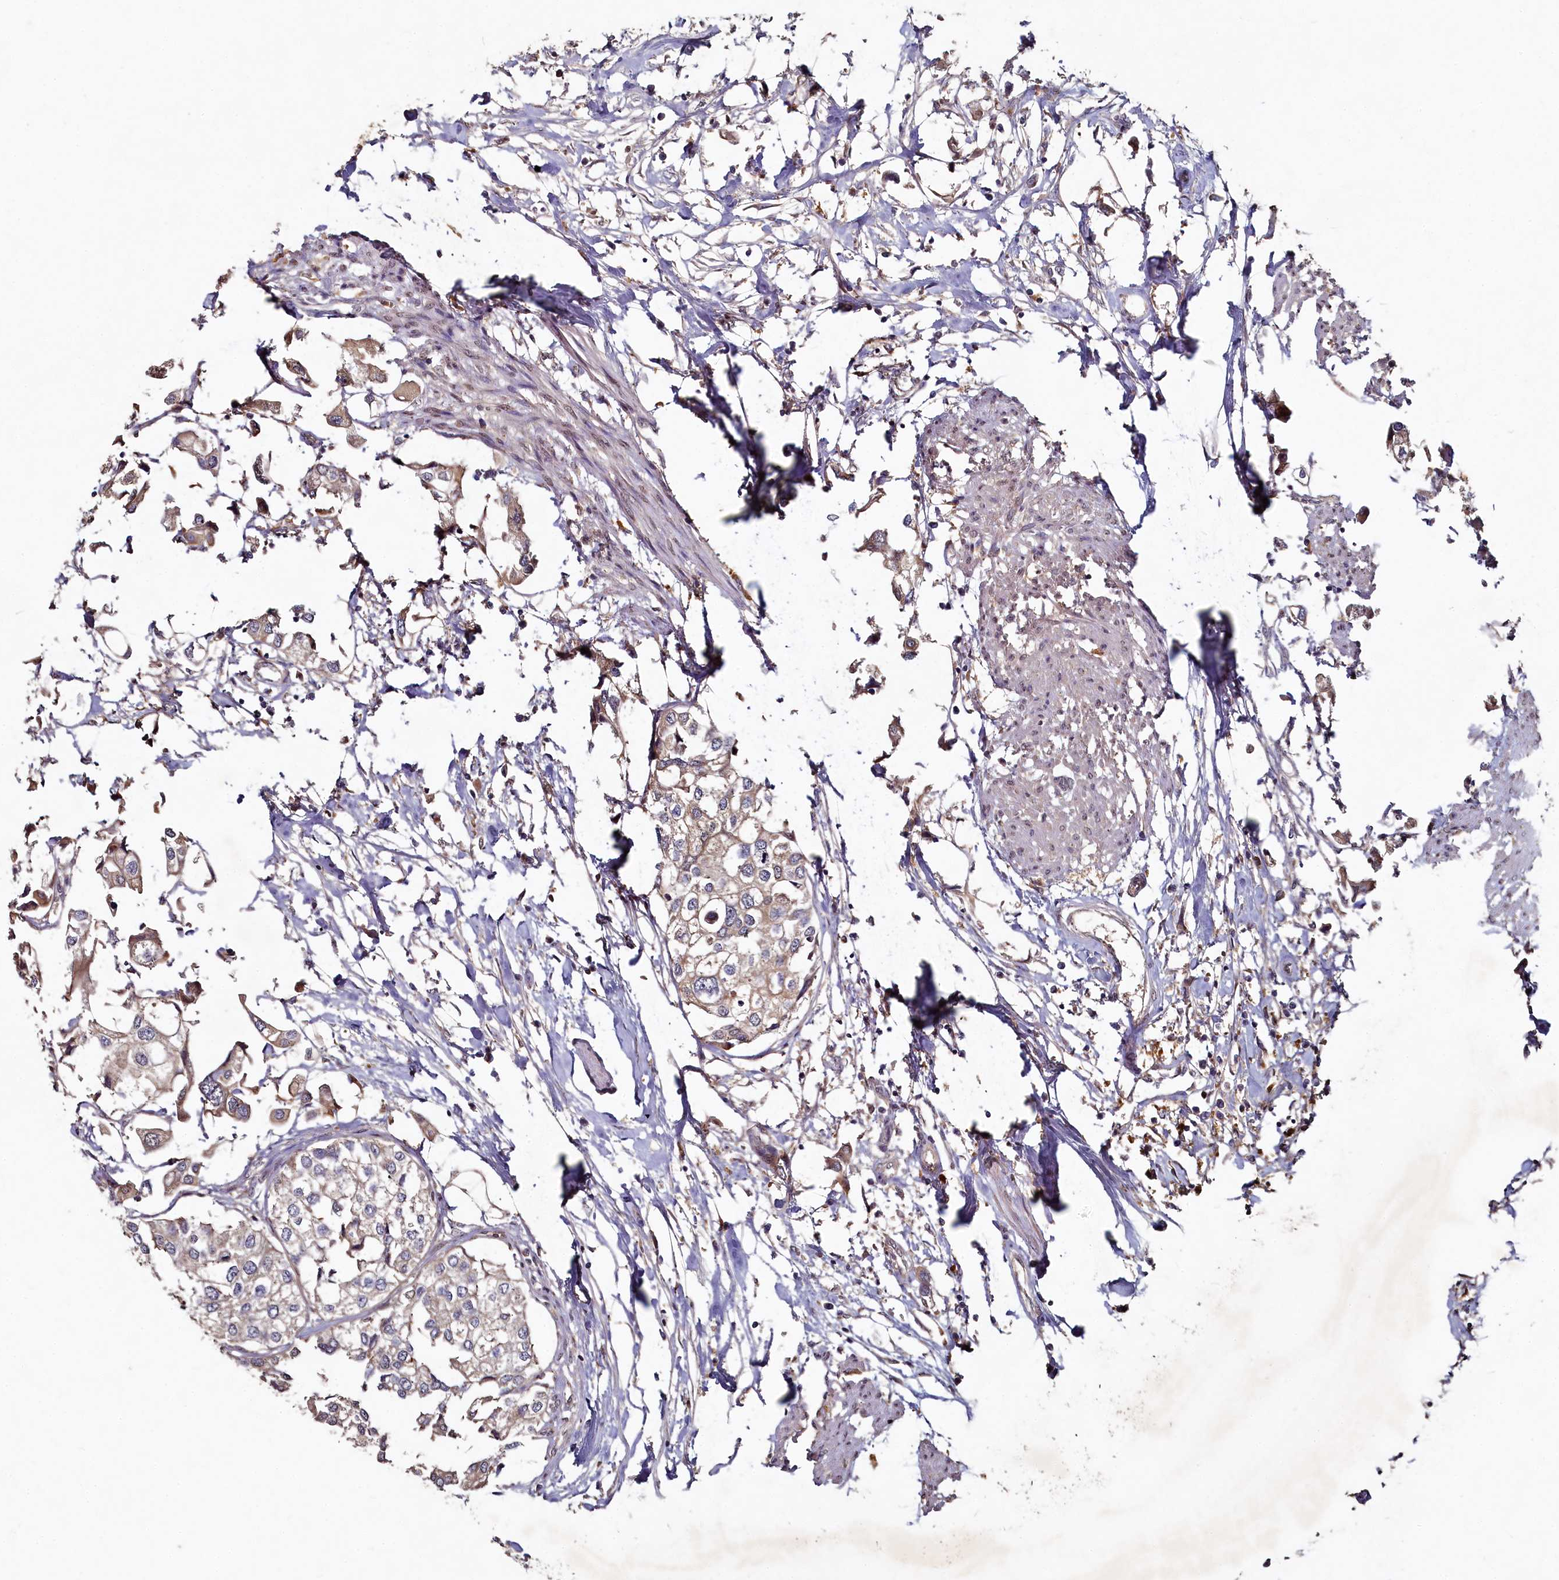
{"staining": {"intensity": "weak", "quantity": "<25%", "location": "cytoplasmic/membranous"}, "tissue": "urothelial cancer", "cell_type": "Tumor cells", "image_type": "cancer", "snomed": [{"axis": "morphology", "description": "Urothelial carcinoma, High grade"}, {"axis": "topography", "description": "Urinary bladder"}], "caption": "High magnification brightfield microscopy of urothelial carcinoma (high-grade) stained with DAB (brown) and counterstained with hematoxylin (blue): tumor cells show no significant staining.", "gene": "HERC3", "patient": {"sex": "male", "age": 64}}